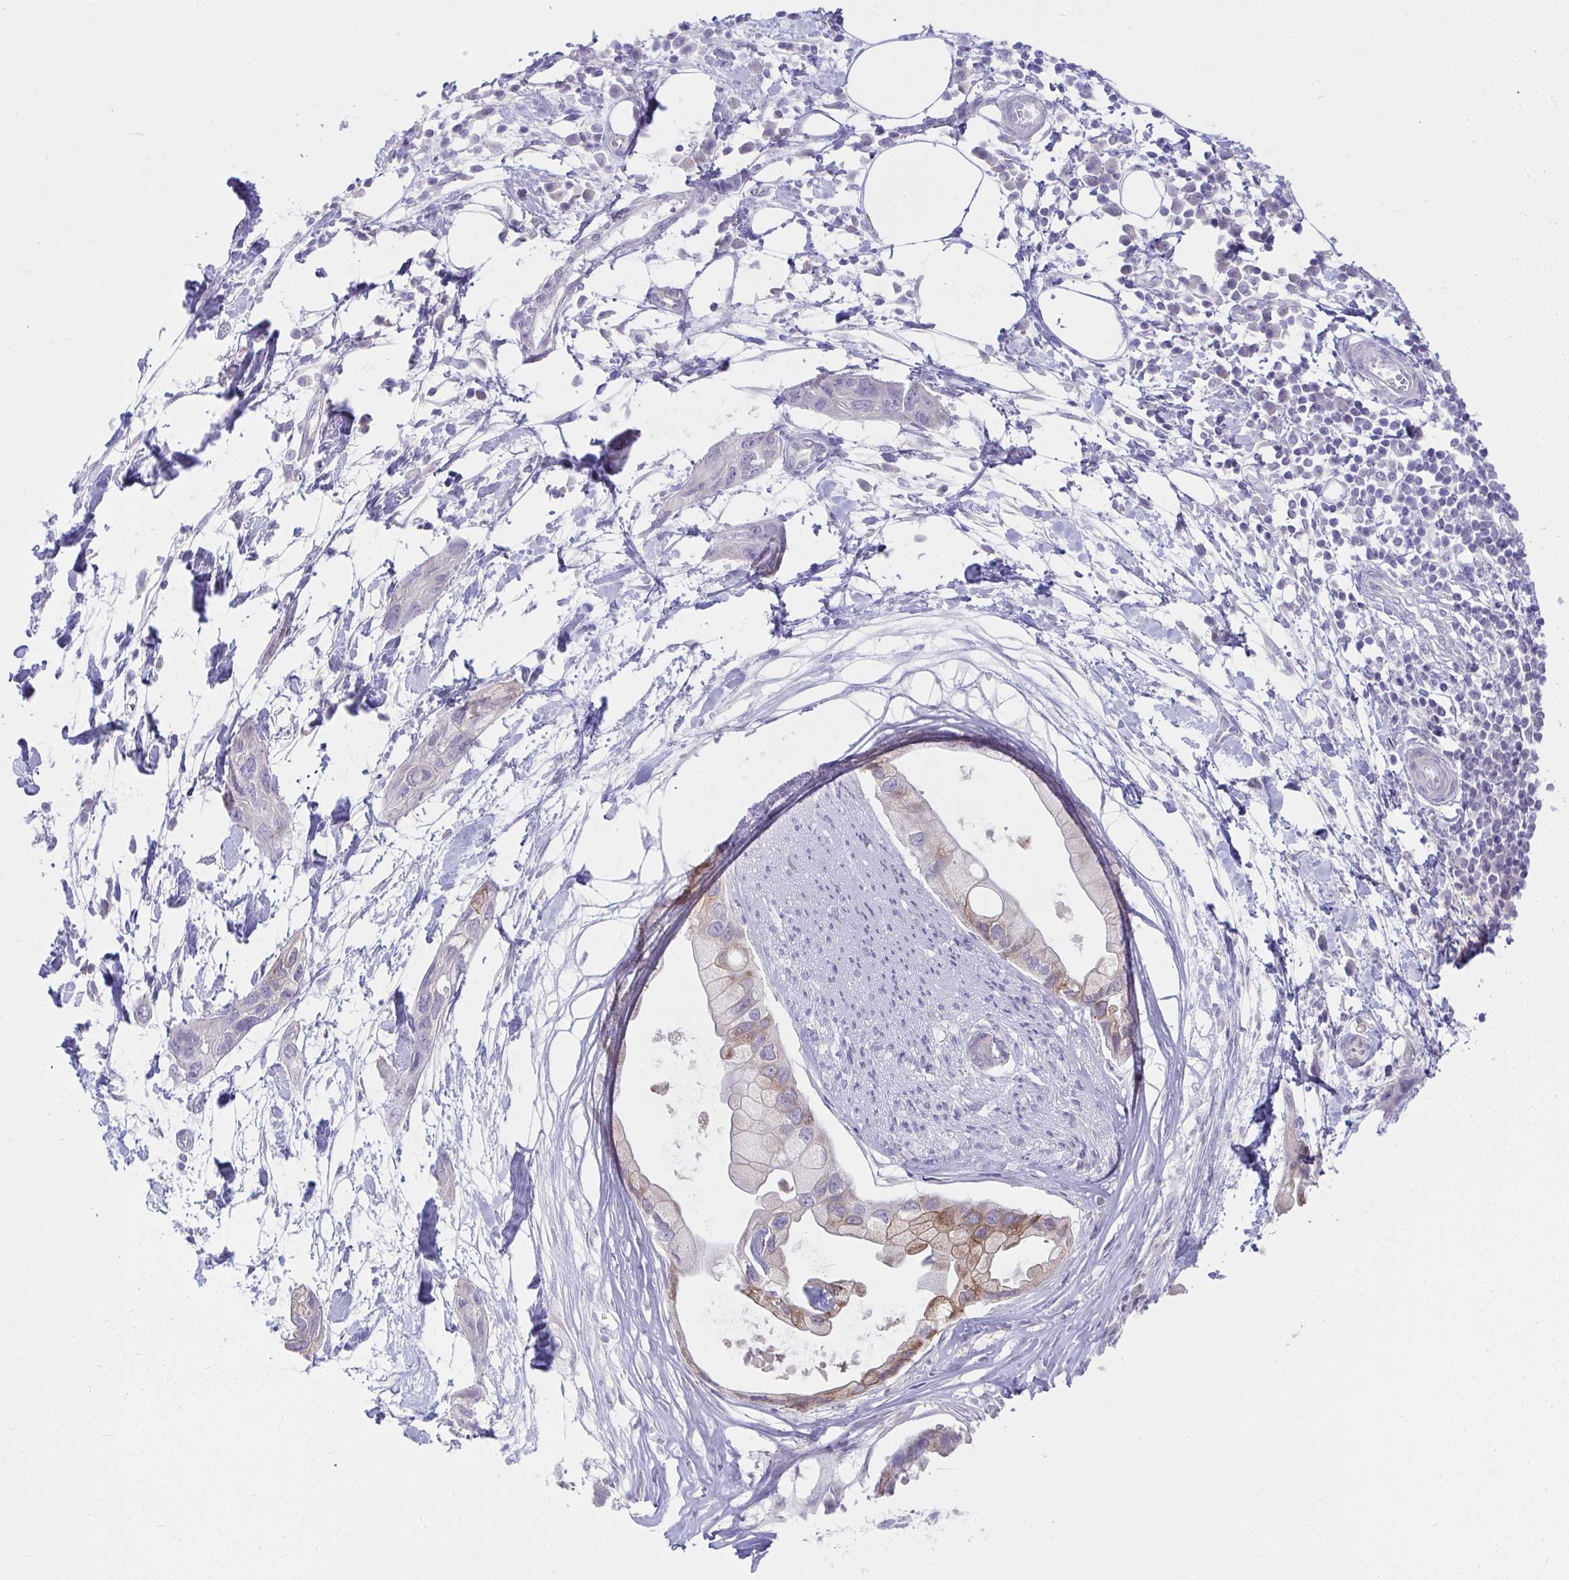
{"staining": {"intensity": "moderate", "quantity": "<25%", "location": "cytoplasmic/membranous"}, "tissue": "pancreatic cancer", "cell_type": "Tumor cells", "image_type": "cancer", "snomed": [{"axis": "morphology", "description": "Adenocarcinoma, NOS"}, {"axis": "topography", "description": "Pancreas"}], "caption": "Immunohistochemistry (IHC) histopathology image of pancreatic adenocarcinoma stained for a protein (brown), which reveals low levels of moderate cytoplasmic/membranous staining in about <25% of tumor cells.", "gene": "UGT3A2", "patient": {"sex": "female", "age": 73}}